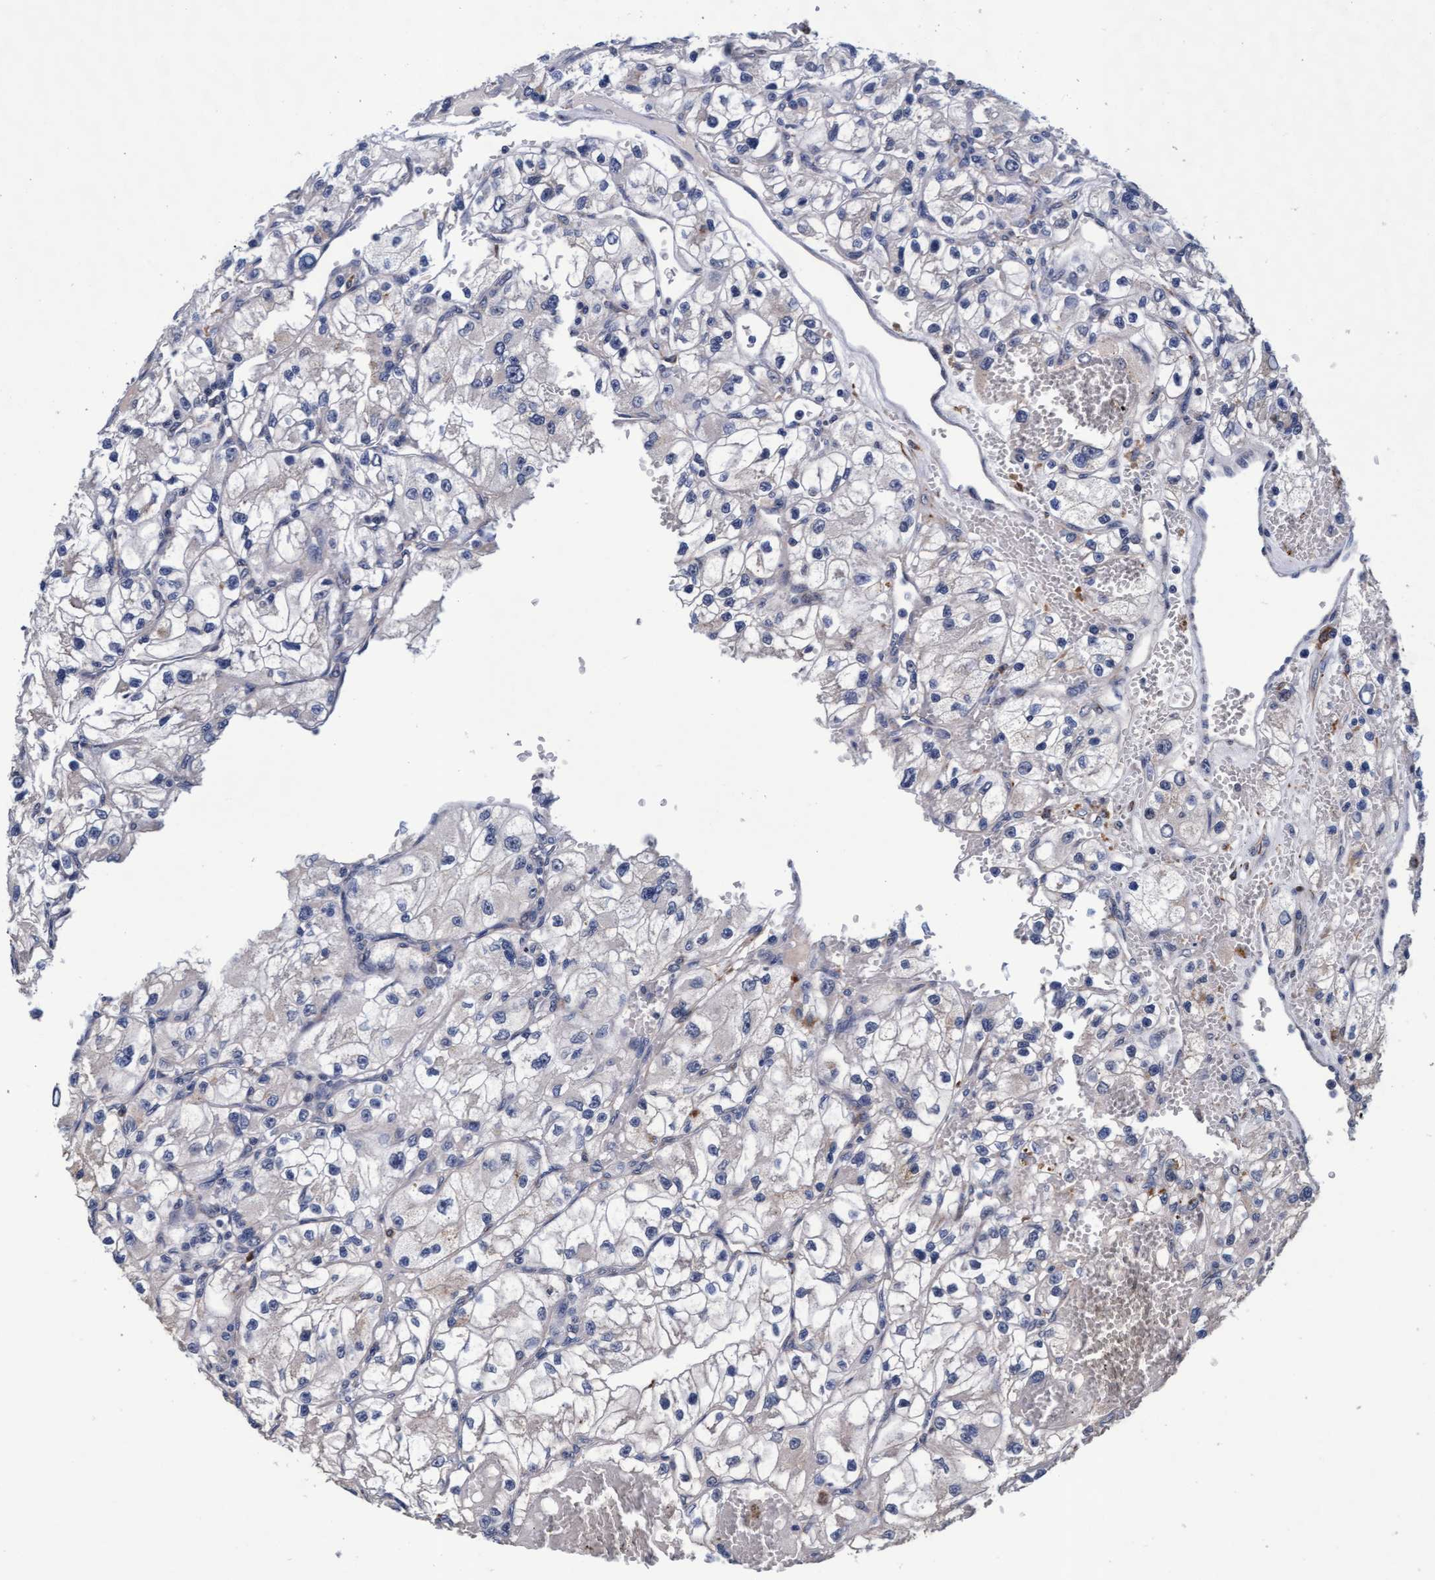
{"staining": {"intensity": "negative", "quantity": "none", "location": "none"}, "tissue": "renal cancer", "cell_type": "Tumor cells", "image_type": "cancer", "snomed": [{"axis": "morphology", "description": "Adenocarcinoma, NOS"}, {"axis": "topography", "description": "Kidney"}], "caption": "Tumor cells are negative for brown protein staining in renal adenocarcinoma.", "gene": "CPQ", "patient": {"sex": "female", "age": 57}}